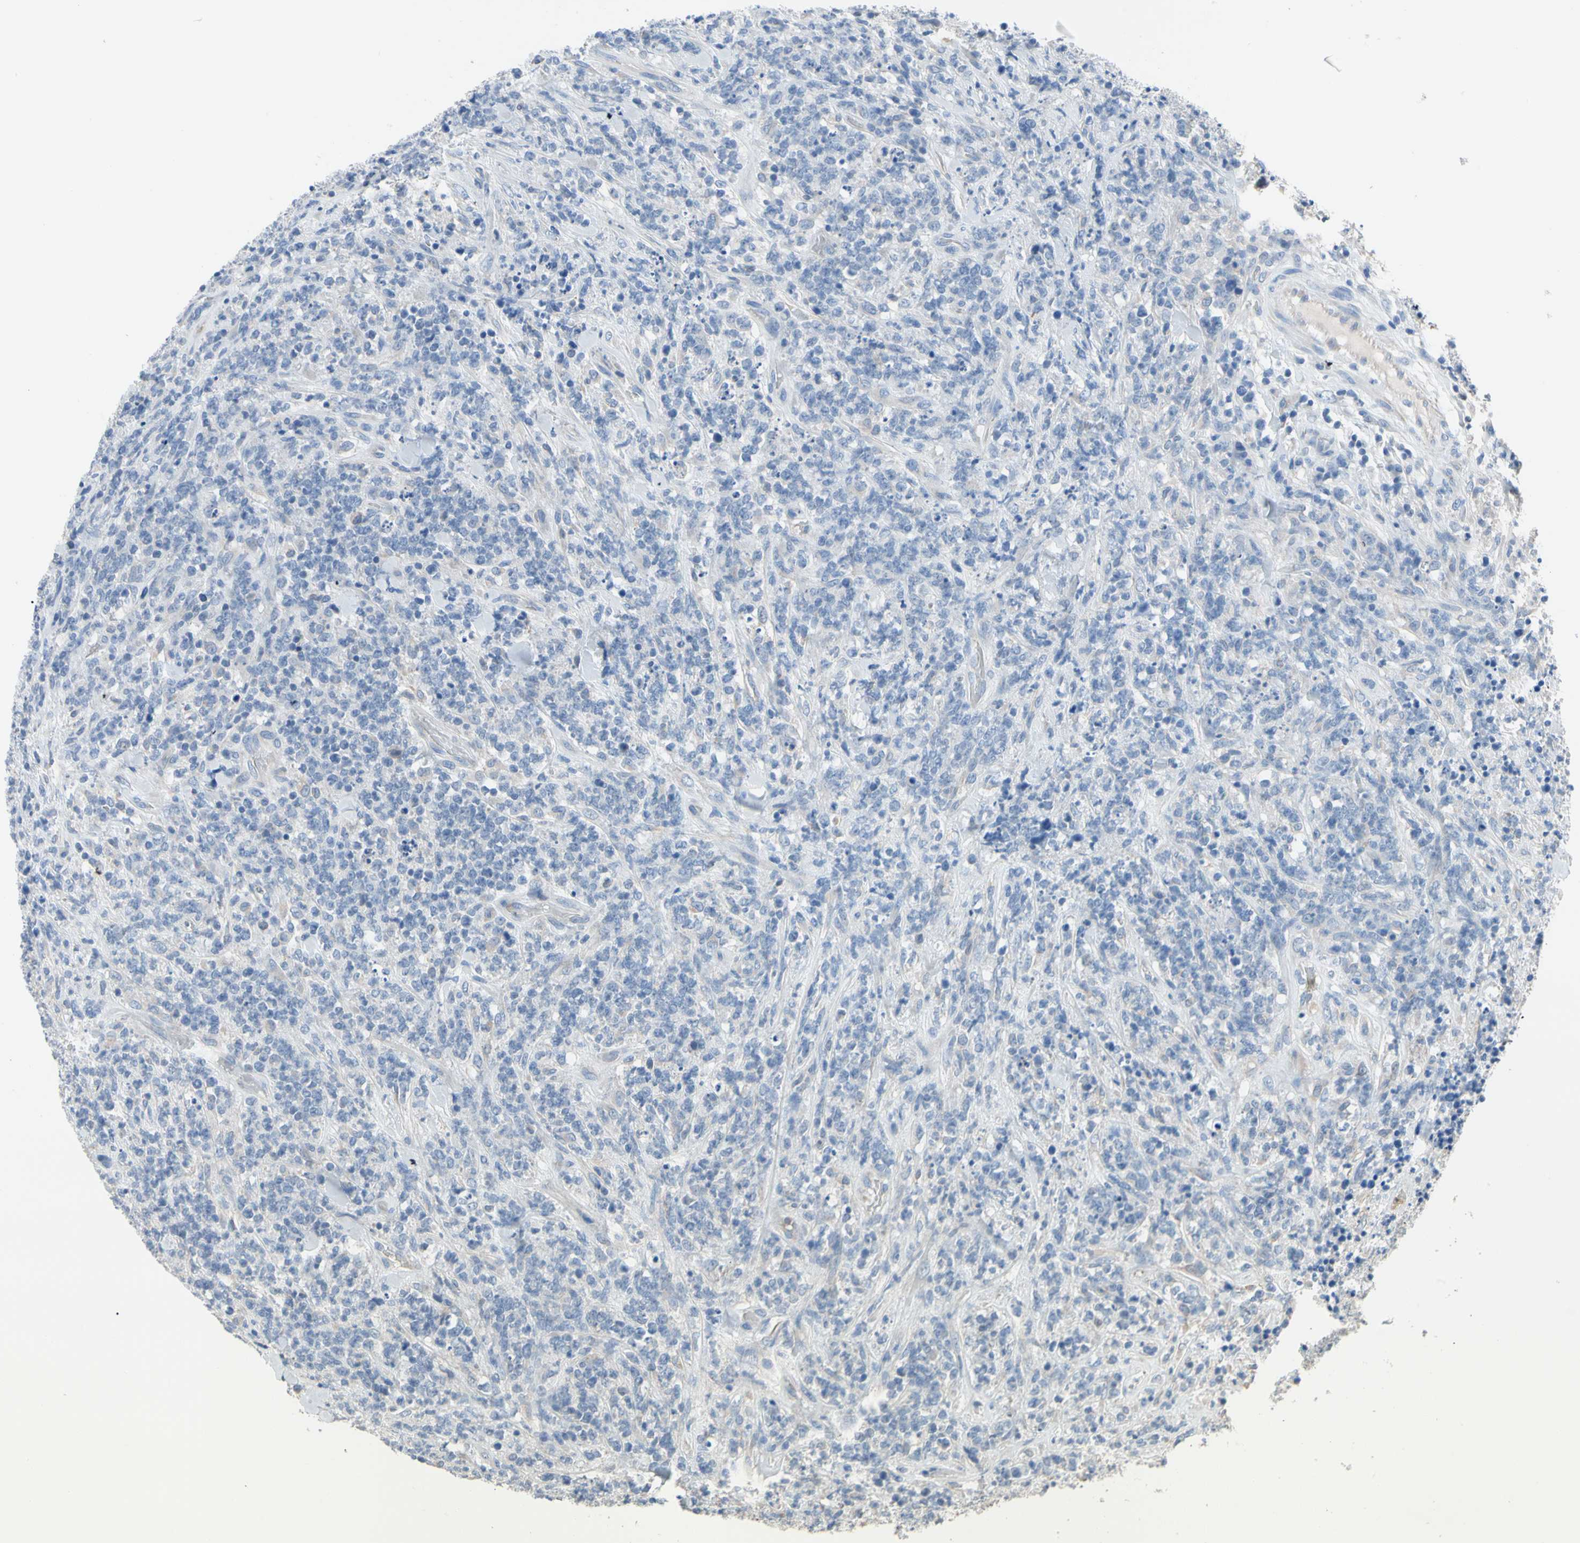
{"staining": {"intensity": "negative", "quantity": "none", "location": "none"}, "tissue": "lymphoma", "cell_type": "Tumor cells", "image_type": "cancer", "snomed": [{"axis": "morphology", "description": "Malignant lymphoma, non-Hodgkin's type, High grade"}, {"axis": "topography", "description": "Soft tissue"}], "caption": "IHC histopathology image of lymphoma stained for a protein (brown), which shows no staining in tumor cells. (DAB IHC visualized using brightfield microscopy, high magnification).", "gene": "BBOX1", "patient": {"sex": "male", "age": 18}}